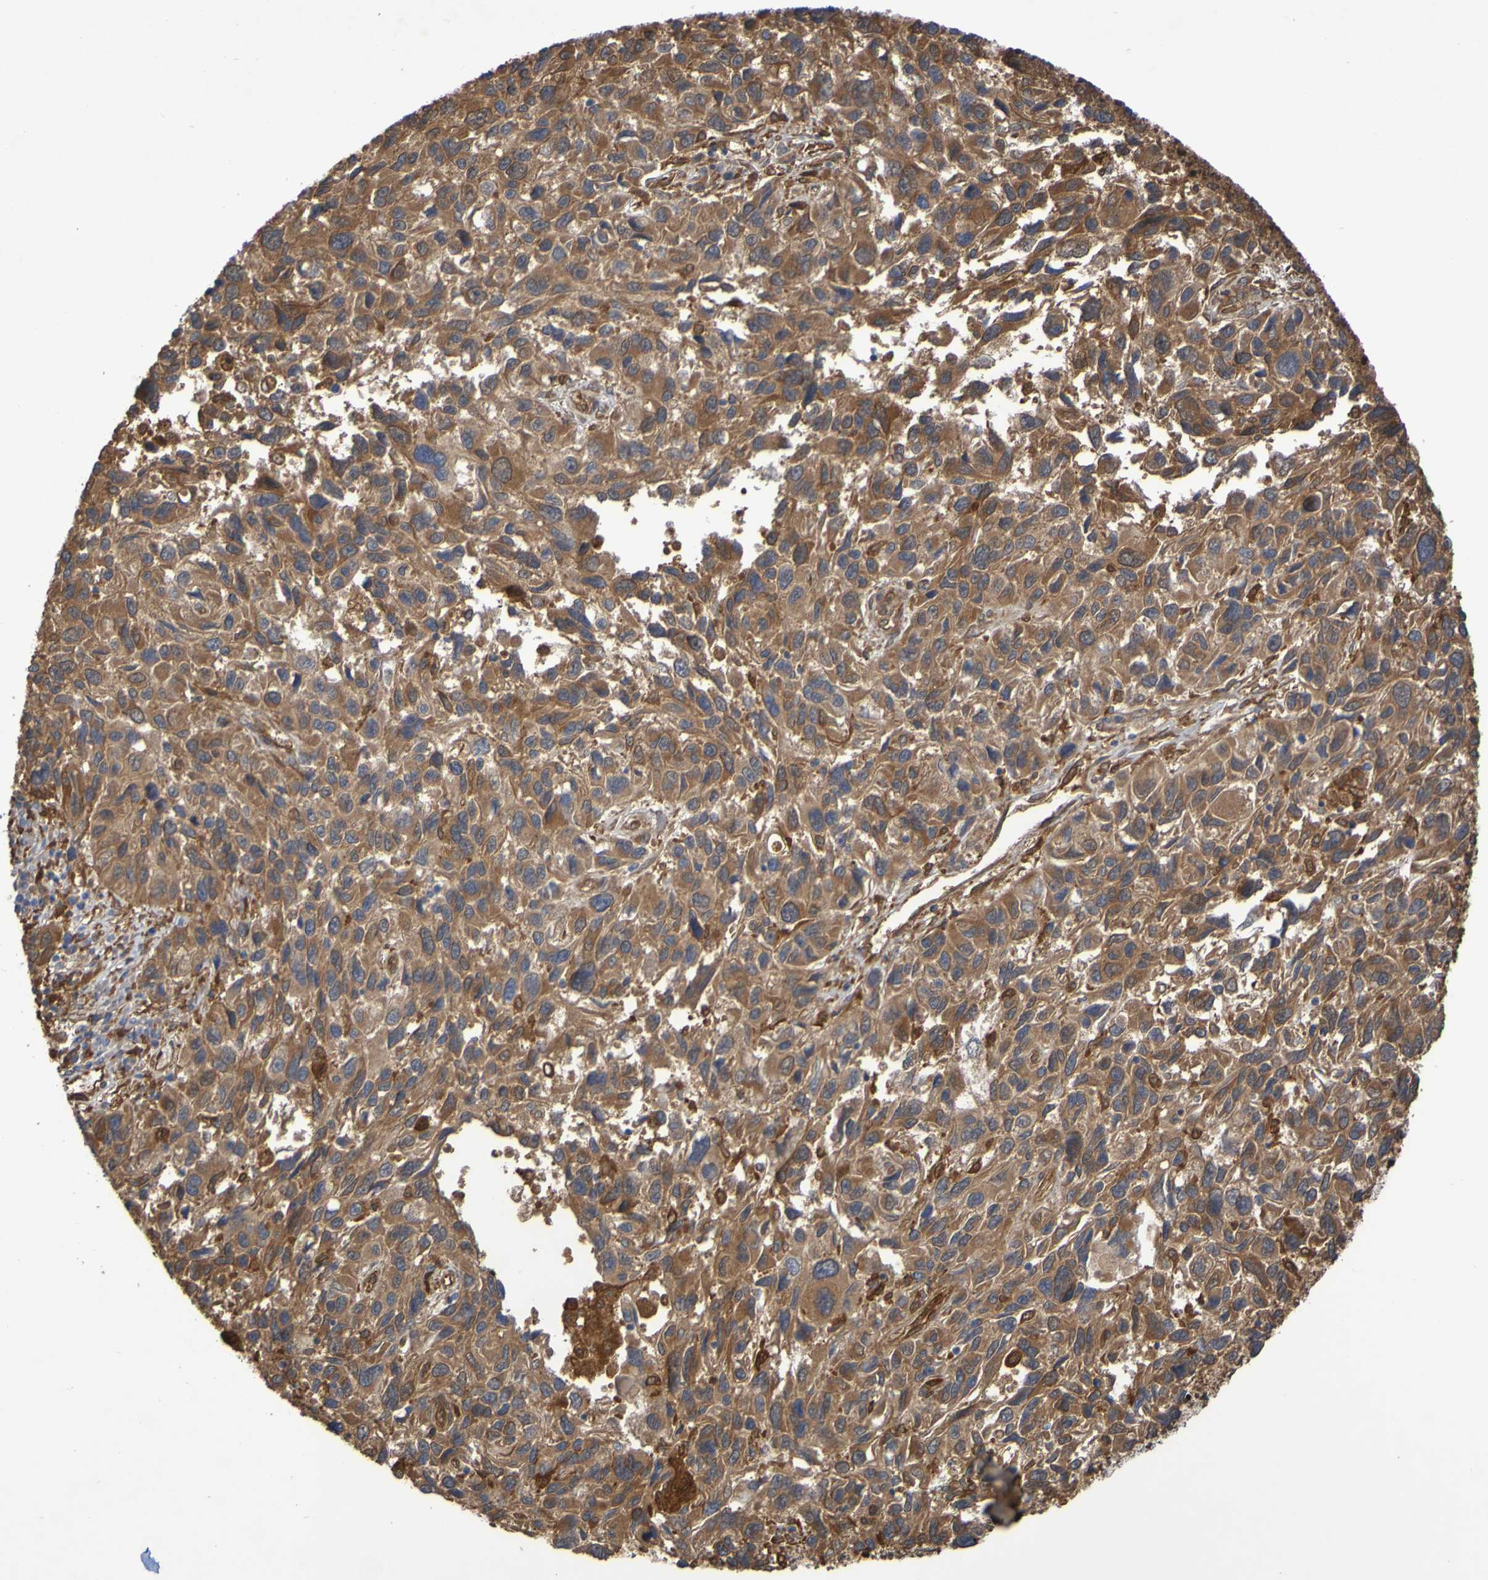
{"staining": {"intensity": "moderate", "quantity": ">75%", "location": "cytoplasmic/membranous"}, "tissue": "melanoma", "cell_type": "Tumor cells", "image_type": "cancer", "snomed": [{"axis": "morphology", "description": "Malignant melanoma, NOS"}, {"axis": "topography", "description": "Skin"}], "caption": "Protein staining of melanoma tissue exhibits moderate cytoplasmic/membranous expression in about >75% of tumor cells. (DAB IHC with brightfield microscopy, high magnification).", "gene": "SERPINB6", "patient": {"sex": "male", "age": 53}}